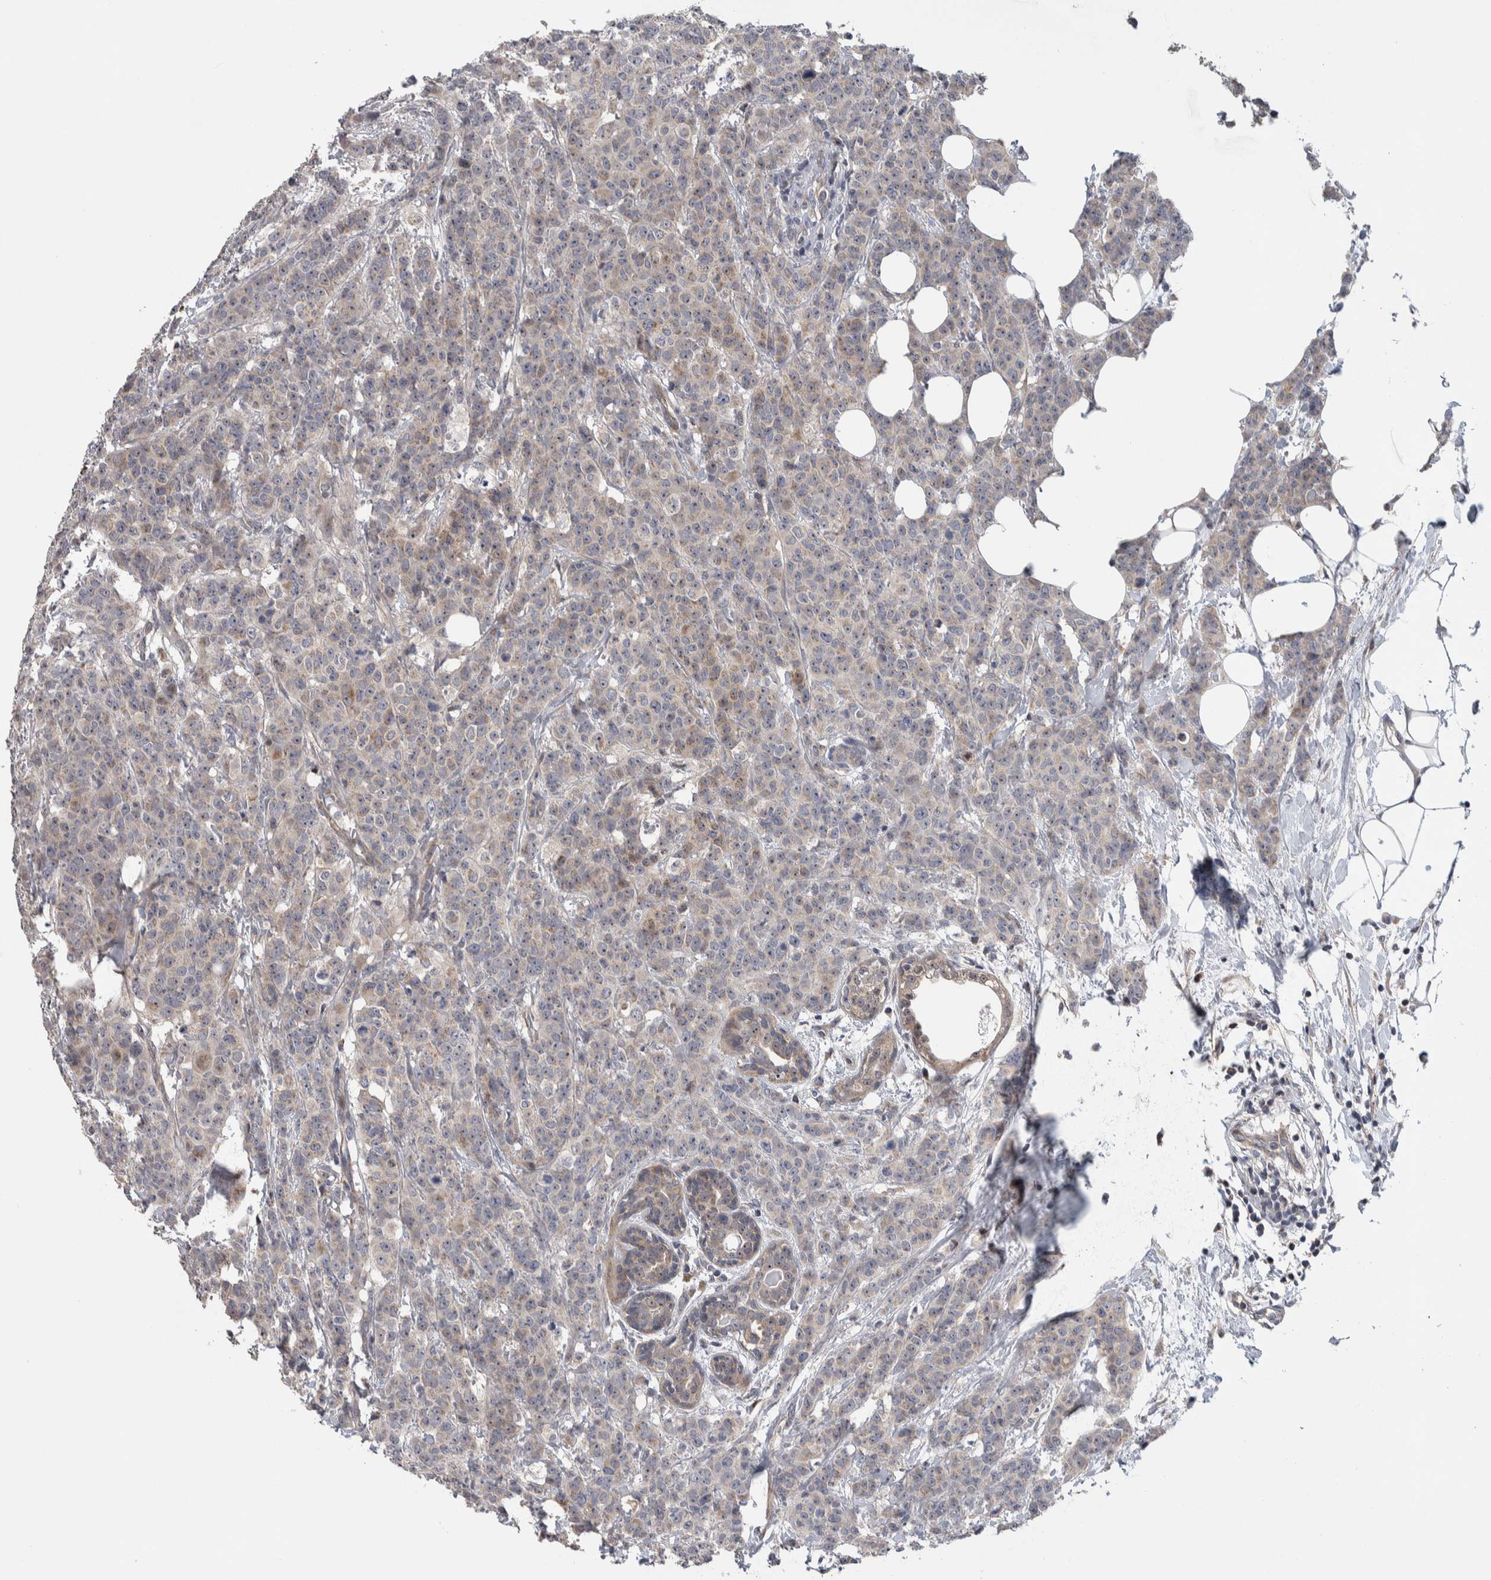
{"staining": {"intensity": "weak", "quantity": "25%-75%", "location": "cytoplasmic/membranous,nuclear"}, "tissue": "breast cancer", "cell_type": "Tumor cells", "image_type": "cancer", "snomed": [{"axis": "morphology", "description": "Normal tissue, NOS"}, {"axis": "morphology", "description": "Duct carcinoma"}, {"axis": "topography", "description": "Breast"}], "caption": "There is low levels of weak cytoplasmic/membranous and nuclear staining in tumor cells of breast intraductal carcinoma, as demonstrated by immunohistochemical staining (brown color).", "gene": "PRRG4", "patient": {"sex": "female", "age": 40}}